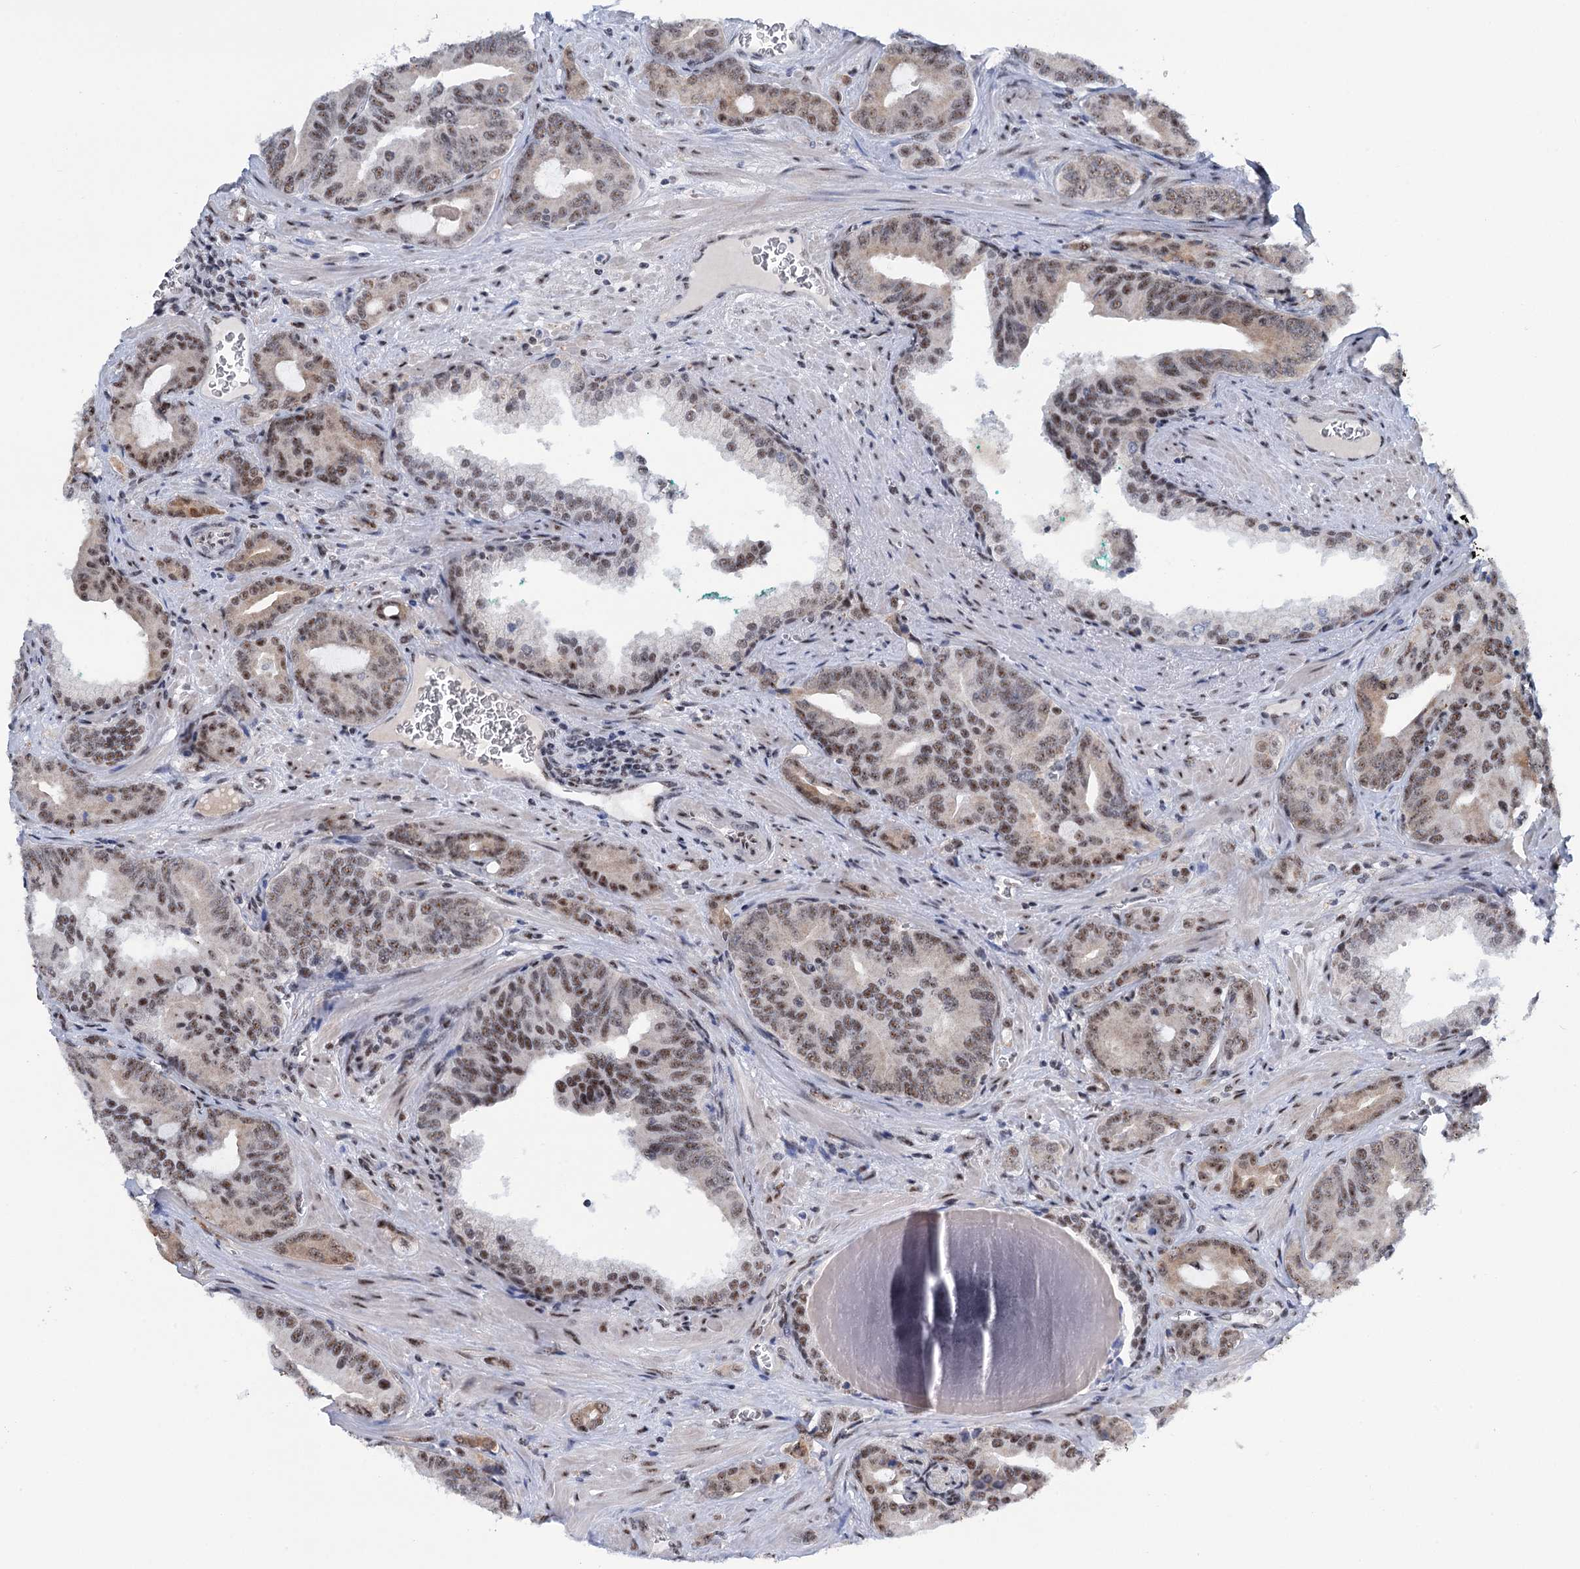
{"staining": {"intensity": "moderate", "quantity": ">75%", "location": "nuclear"}, "tissue": "prostate cancer", "cell_type": "Tumor cells", "image_type": "cancer", "snomed": [{"axis": "morphology", "description": "Adenocarcinoma, High grade"}, {"axis": "topography", "description": "Prostate"}], "caption": "Immunohistochemical staining of prostate cancer shows medium levels of moderate nuclear protein positivity in about >75% of tumor cells.", "gene": "SREK1", "patient": {"sex": "male", "age": 72}}